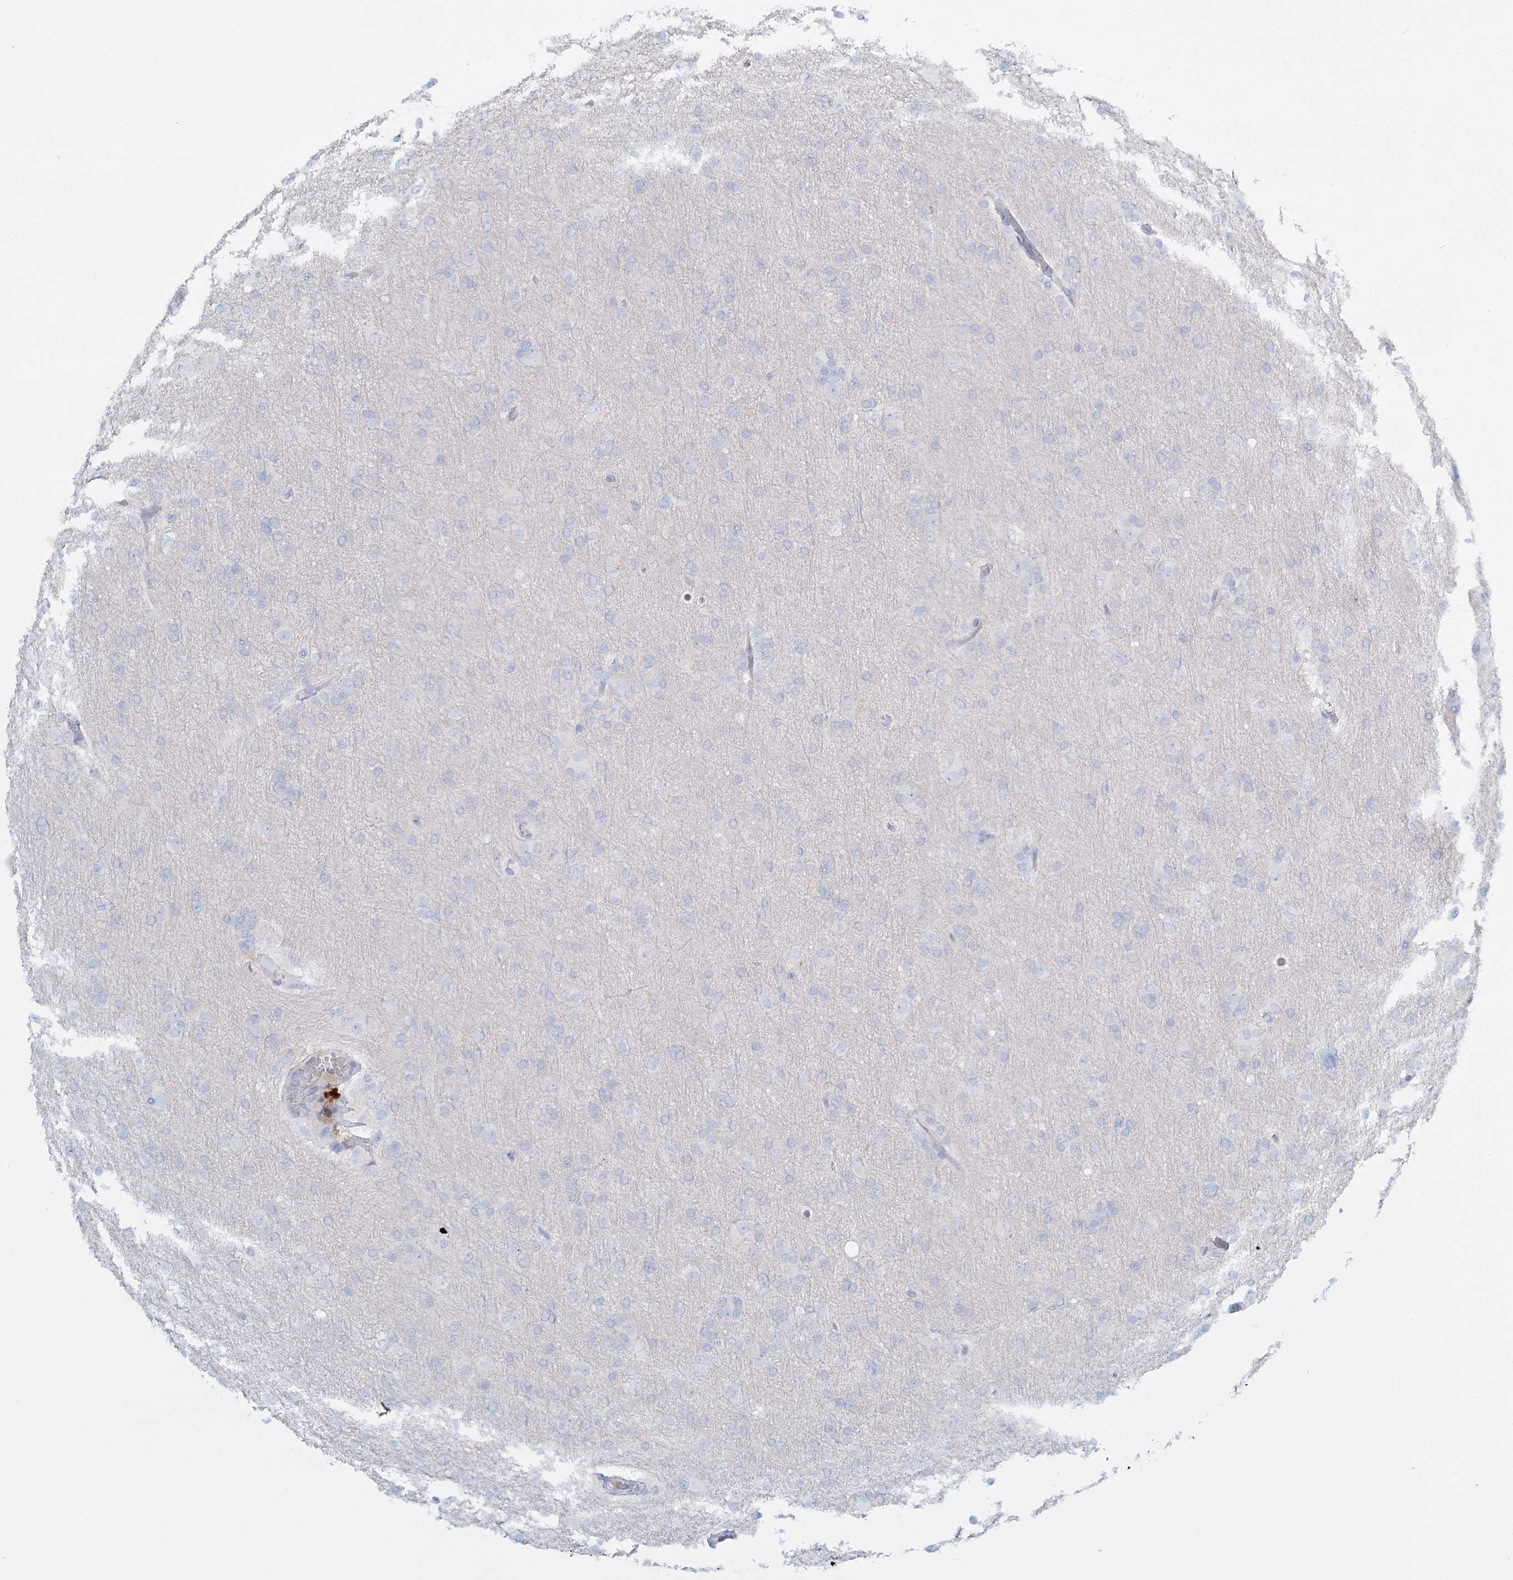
{"staining": {"intensity": "negative", "quantity": "none", "location": "none"}, "tissue": "glioma", "cell_type": "Tumor cells", "image_type": "cancer", "snomed": [{"axis": "morphology", "description": "Glioma, malignant, High grade"}, {"axis": "topography", "description": "Cerebral cortex"}], "caption": "Protein analysis of glioma shows no significant staining in tumor cells.", "gene": "WDSUB1", "patient": {"sex": "female", "age": 36}}